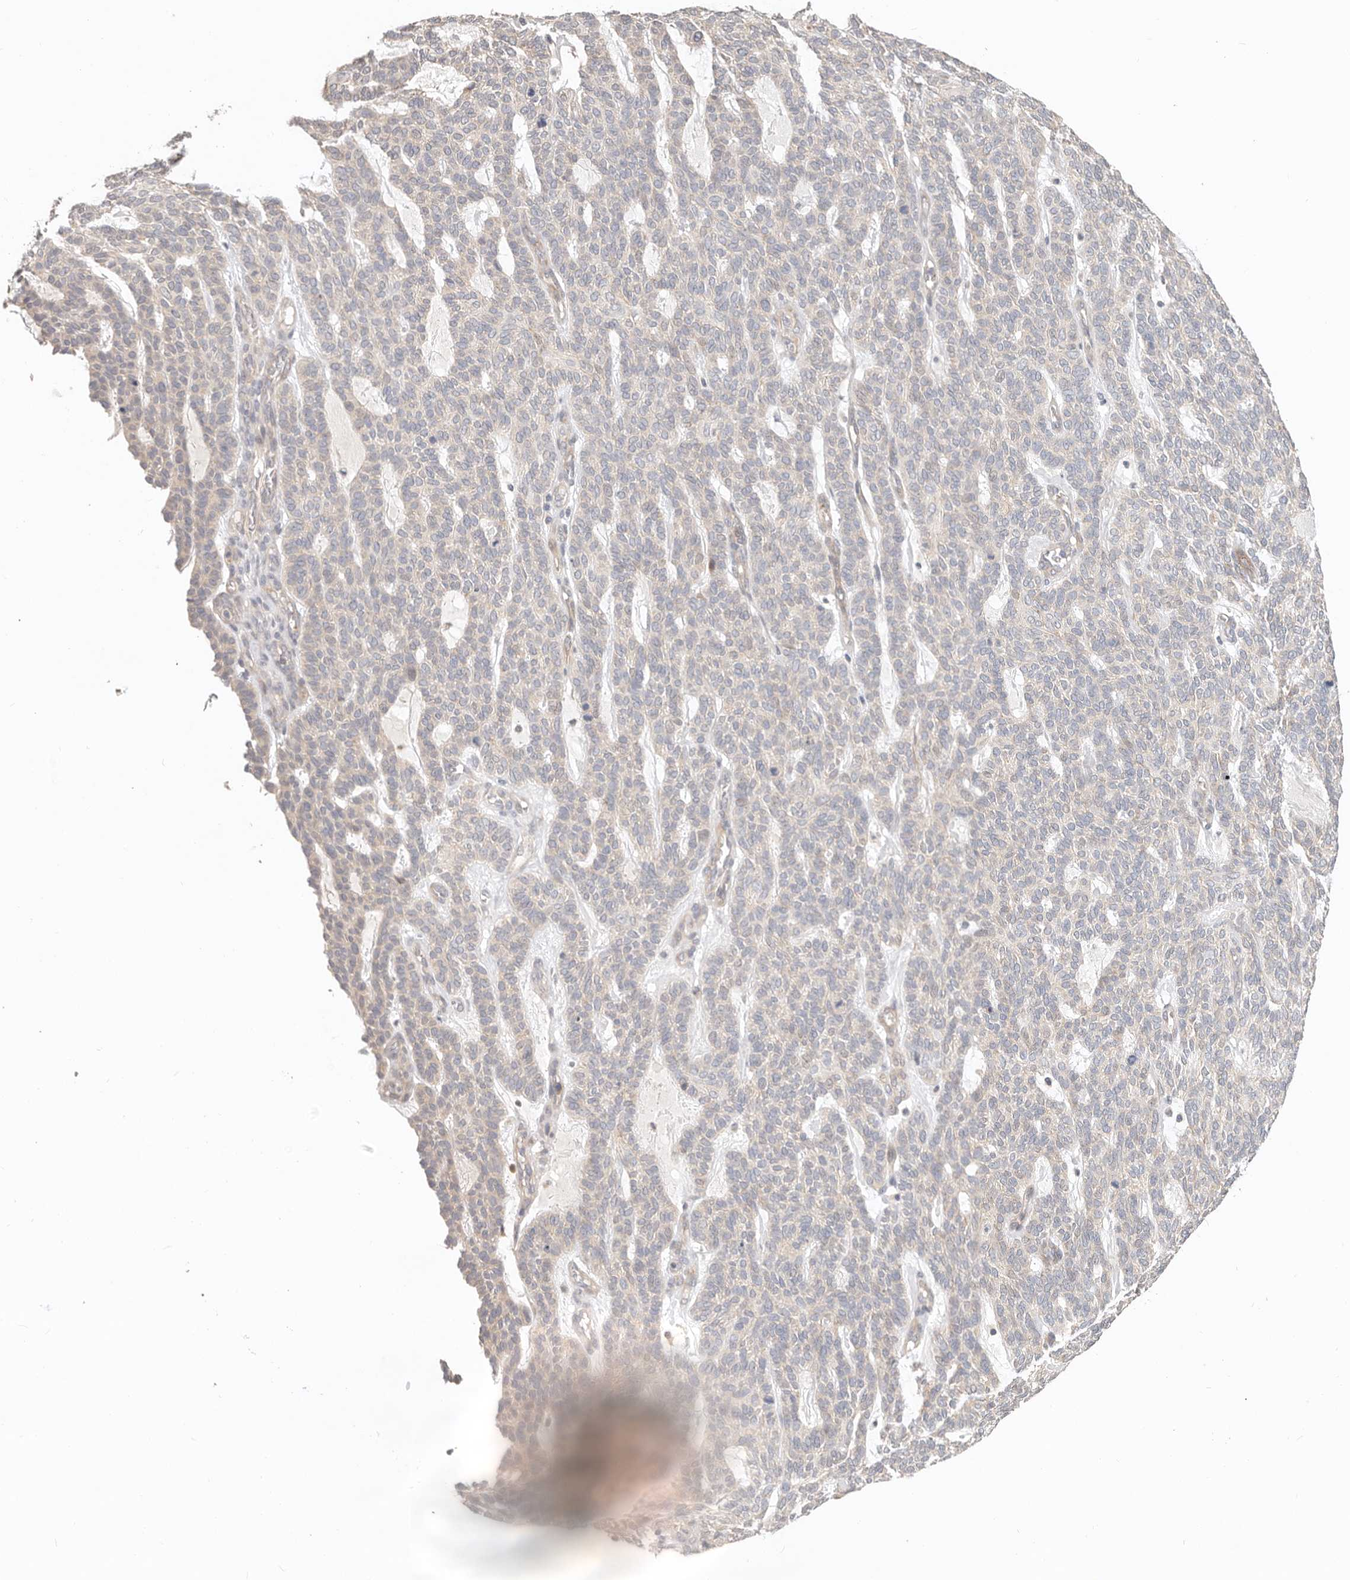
{"staining": {"intensity": "negative", "quantity": "none", "location": "none"}, "tissue": "skin cancer", "cell_type": "Tumor cells", "image_type": "cancer", "snomed": [{"axis": "morphology", "description": "Squamous cell carcinoma, NOS"}, {"axis": "topography", "description": "Skin"}], "caption": "Protein analysis of skin cancer (squamous cell carcinoma) exhibits no significant staining in tumor cells. The staining is performed using DAB brown chromogen with nuclei counter-stained in using hematoxylin.", "gene": "ZRANB1", "patient": {"sex": "female", "age": 90}}